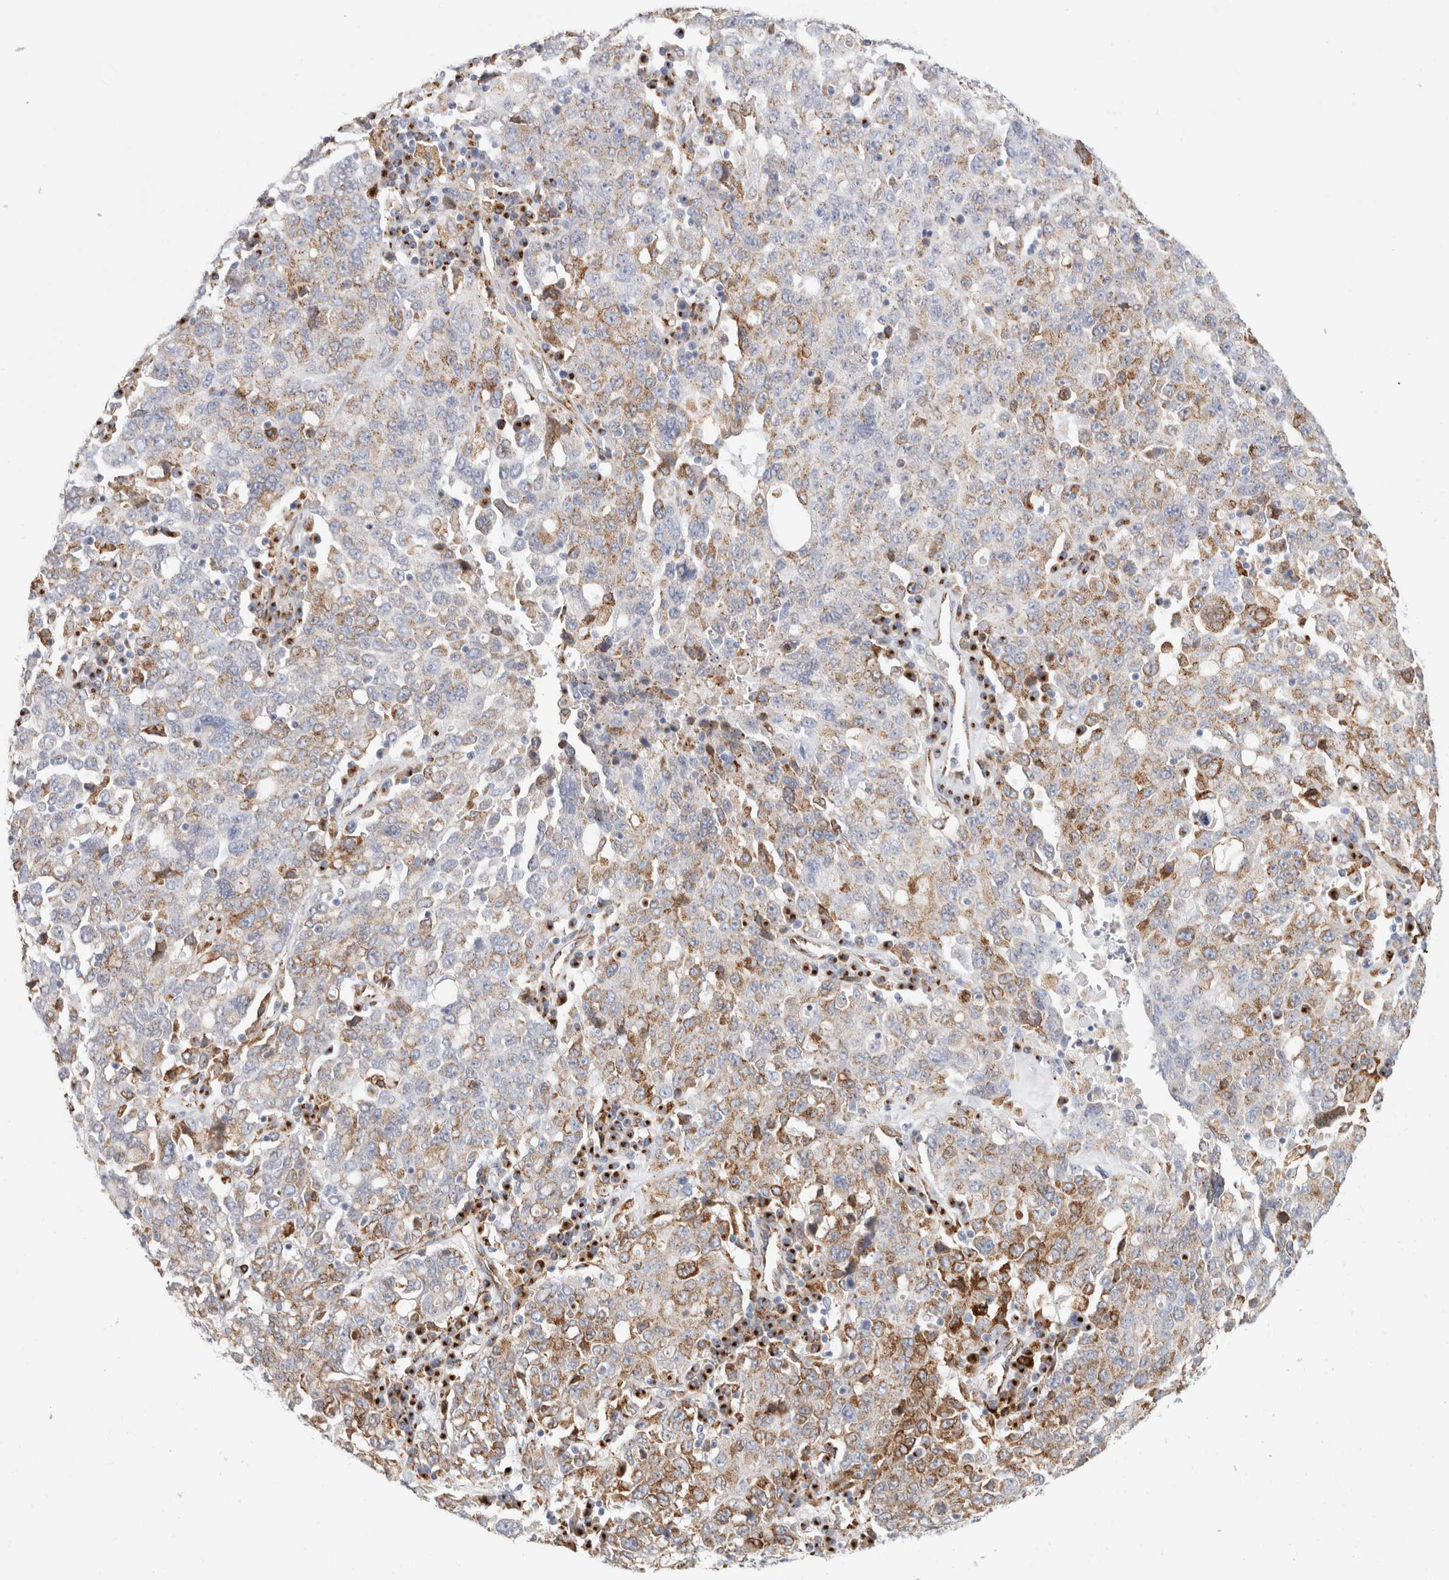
{"staining": {"intensity": "moderate", "quantity": "25%-75%", "location": "cytoplasmic/membranous"}, "tissue": "ovarian cancer", "cell_type": "Tumor cells", "image_type": "cancer", "snomed": [{"axis": "morphology", "description": "Carcinoma, endometroid"}, {"axis": "topography", "description": "Ovary"}], "caption": "Tumor cells exhibit medium levels of moderate cytoplasmic/membranous staining in approximately 25%-75% of cells in ovarian cancer.", "gene": "MCFD2", "patient": {"sex": "female", "age": 62}}